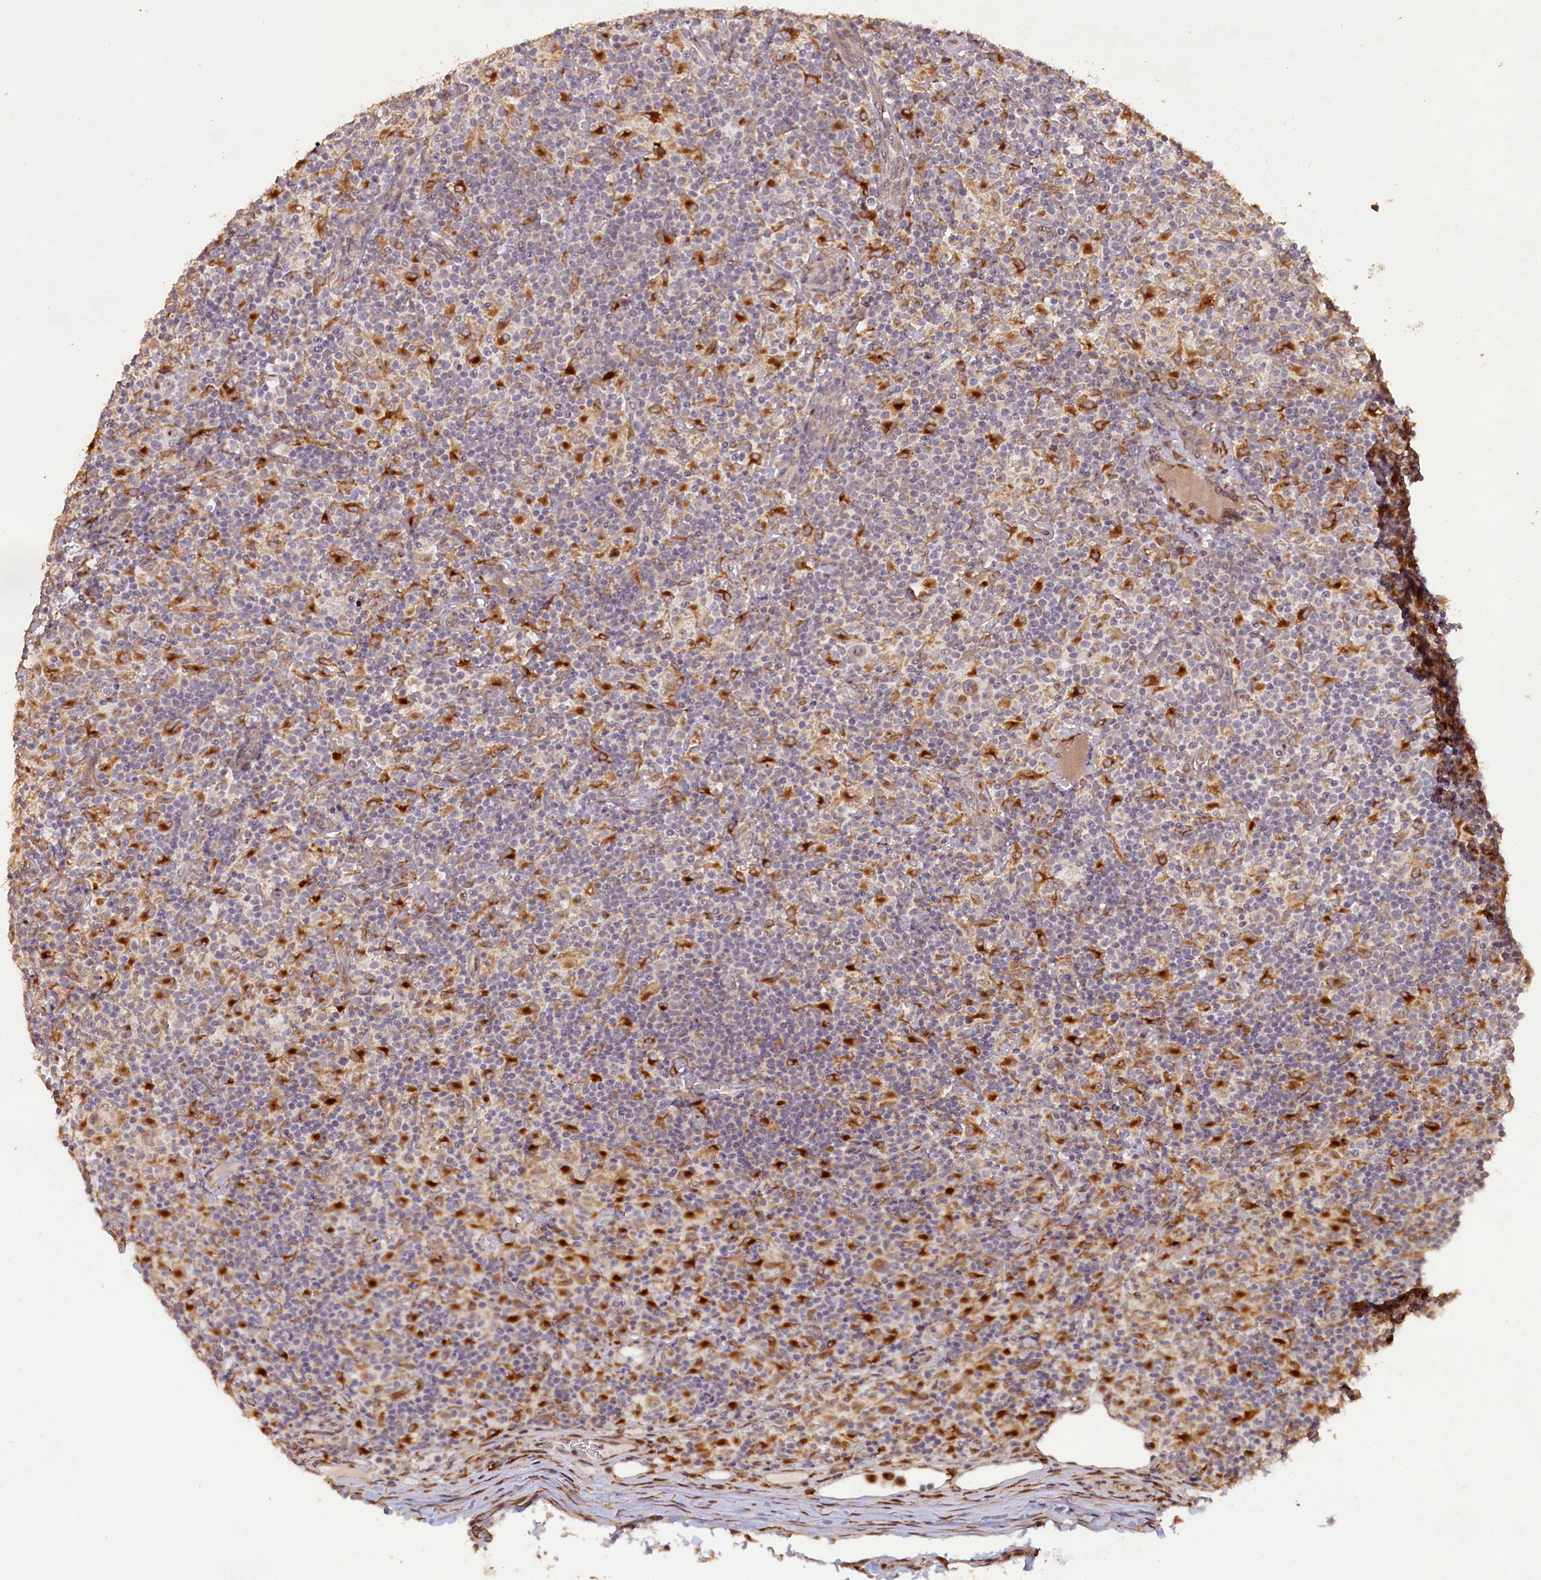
{"staining": {"intensity": "moderate", "quantity": "25%-75%", "location": "cytoplasmic/membranous"}, "tissue": "lymphoma", "cell_type": "Tumor cells", "image_type": "cancer", "snomed": [{"axis": "morphology", "description": "Hodgkin's disease, NOS"}, {"axis": "topography", "description": "Lymph node"}], "caption": "Lymphoma tissue shows moderate cytoplasmic/membranous positivity in about 25%-75% of tumor cells", "gene": "SLC38A7", "patient": {"sex": "male", "age": 70}}